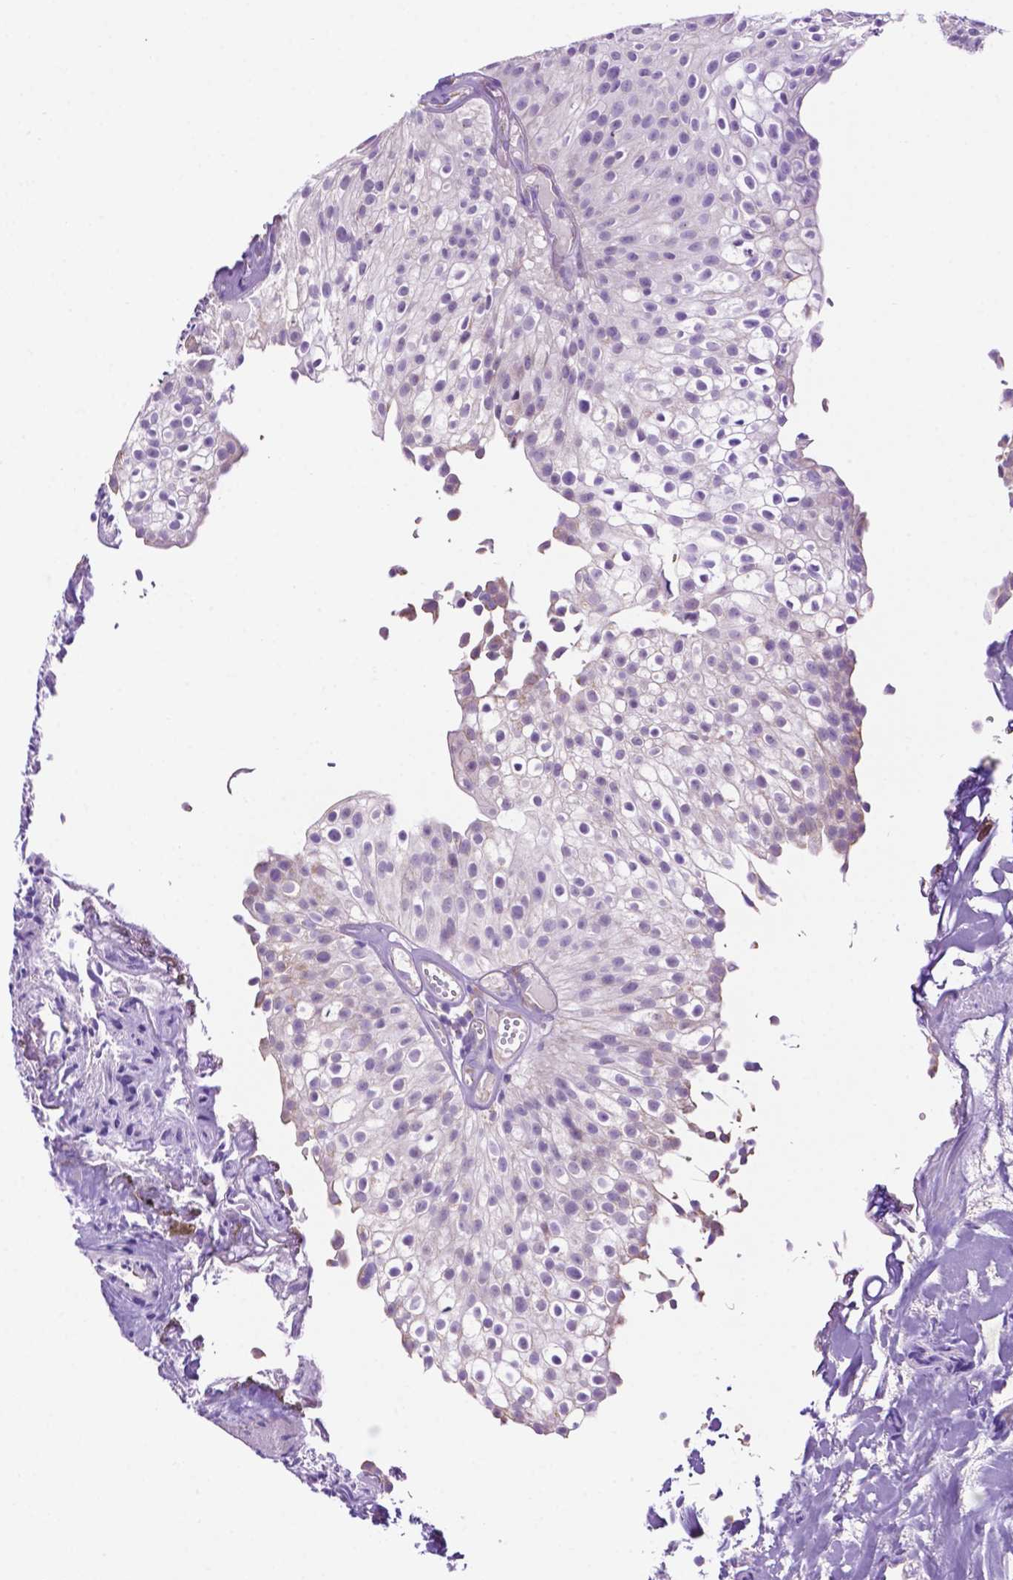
{"staining": {"intensity": "negative", "quantity": "none", "location": "none"}, "tissue": "urothelial cancer", "cell_type": "Tumor cells", "image_type": "cancer", "snomed": [{"axis": "morphology", "description": "Urothelial carcinoma, Low grade"}, {"axis": "topography", "description": "Urinary bladder"}], "caption": "Micrograph shows no protein staining in tumor cells of low-grade urothelial carcinoma tissue. (DAB immunohistochemistry (IHC) visualized using brightfield microscopy, high magnification).", "gene": "PHYHIP", "patient": {"sex": "male", "age": 70}}